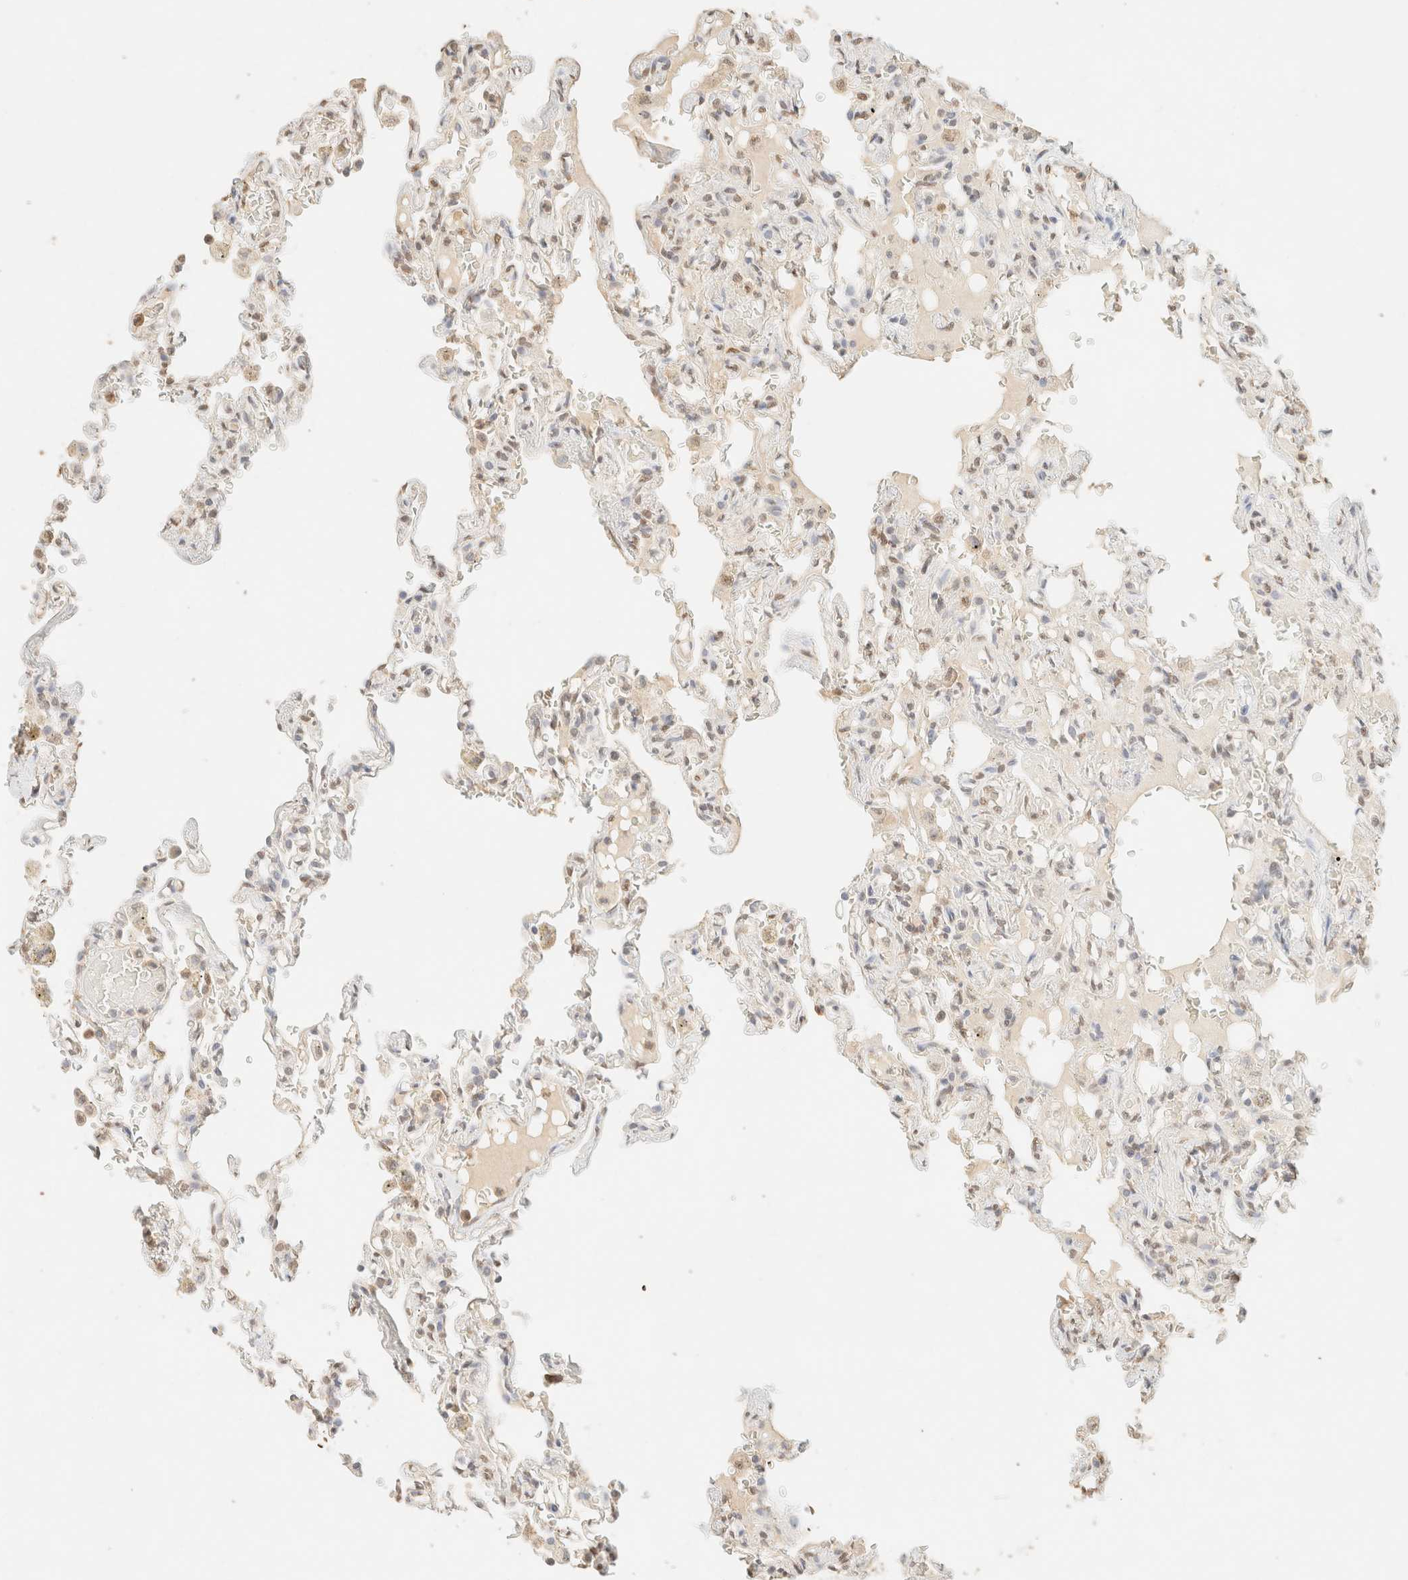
{"staining": {"intensity": "weak", "quantity": "25%-75%", "location": "nuclear"}, "tissue": "lung", "cell_type": "Alveolar cells", "image_type": "normal", "snomed": [{"axis": "morphology", "description": "Normal tissue, NOS"}, {"axis": "topography", "description": "Lung"}], "caption": "DAB immunohistochemical staining of unremarkable lung demonstrates weak nuclear protein positivity in about 25%-75% of alveolar cells.", "gene": "S100A13", "patient": {"sex": "male", "age": 21}}